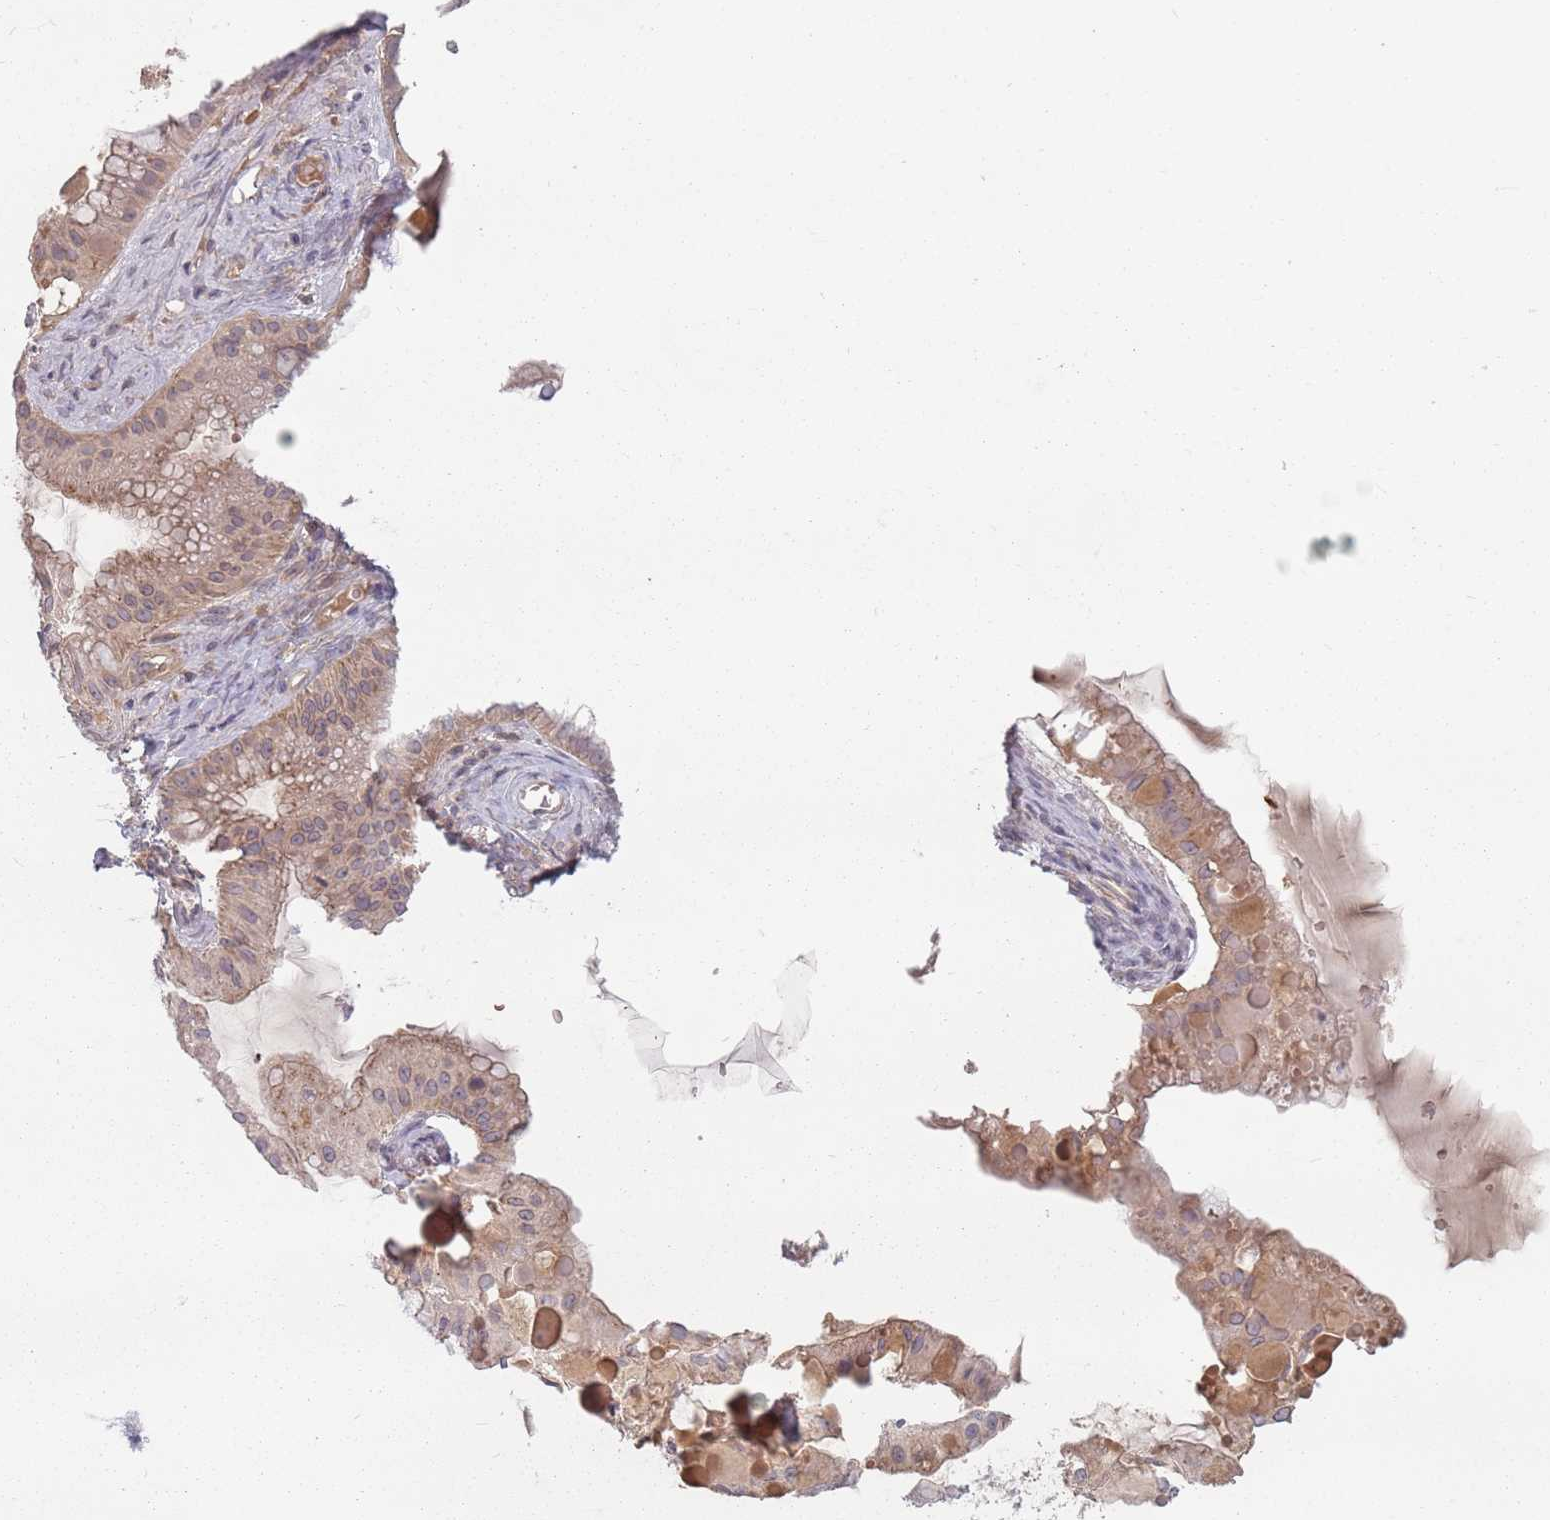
{"staining": {"intensity": "weak", "quantity": "25%-75%", "location": "cytoplasmic/membranous"}, "tissue": "ovarian cancer", "cell_type": "Tumor cells", "image_type": "cancer", "snomed": [{"axis": "morphology", "description": "Cystadenocarcinoma, mucinous, NOS"}, {"axis": "topography", "description": "Ovary"}], "caption": "Immunohistochemistry (IHC) of ovarian cancer (mucinous cystadenocarcinoma) reveals low levels of weak cytoplasmic/membranous staining in about 25%-75% of tumor cells.", "gene": "ASB13", "patient": {"sex": "female", "age": 61}}